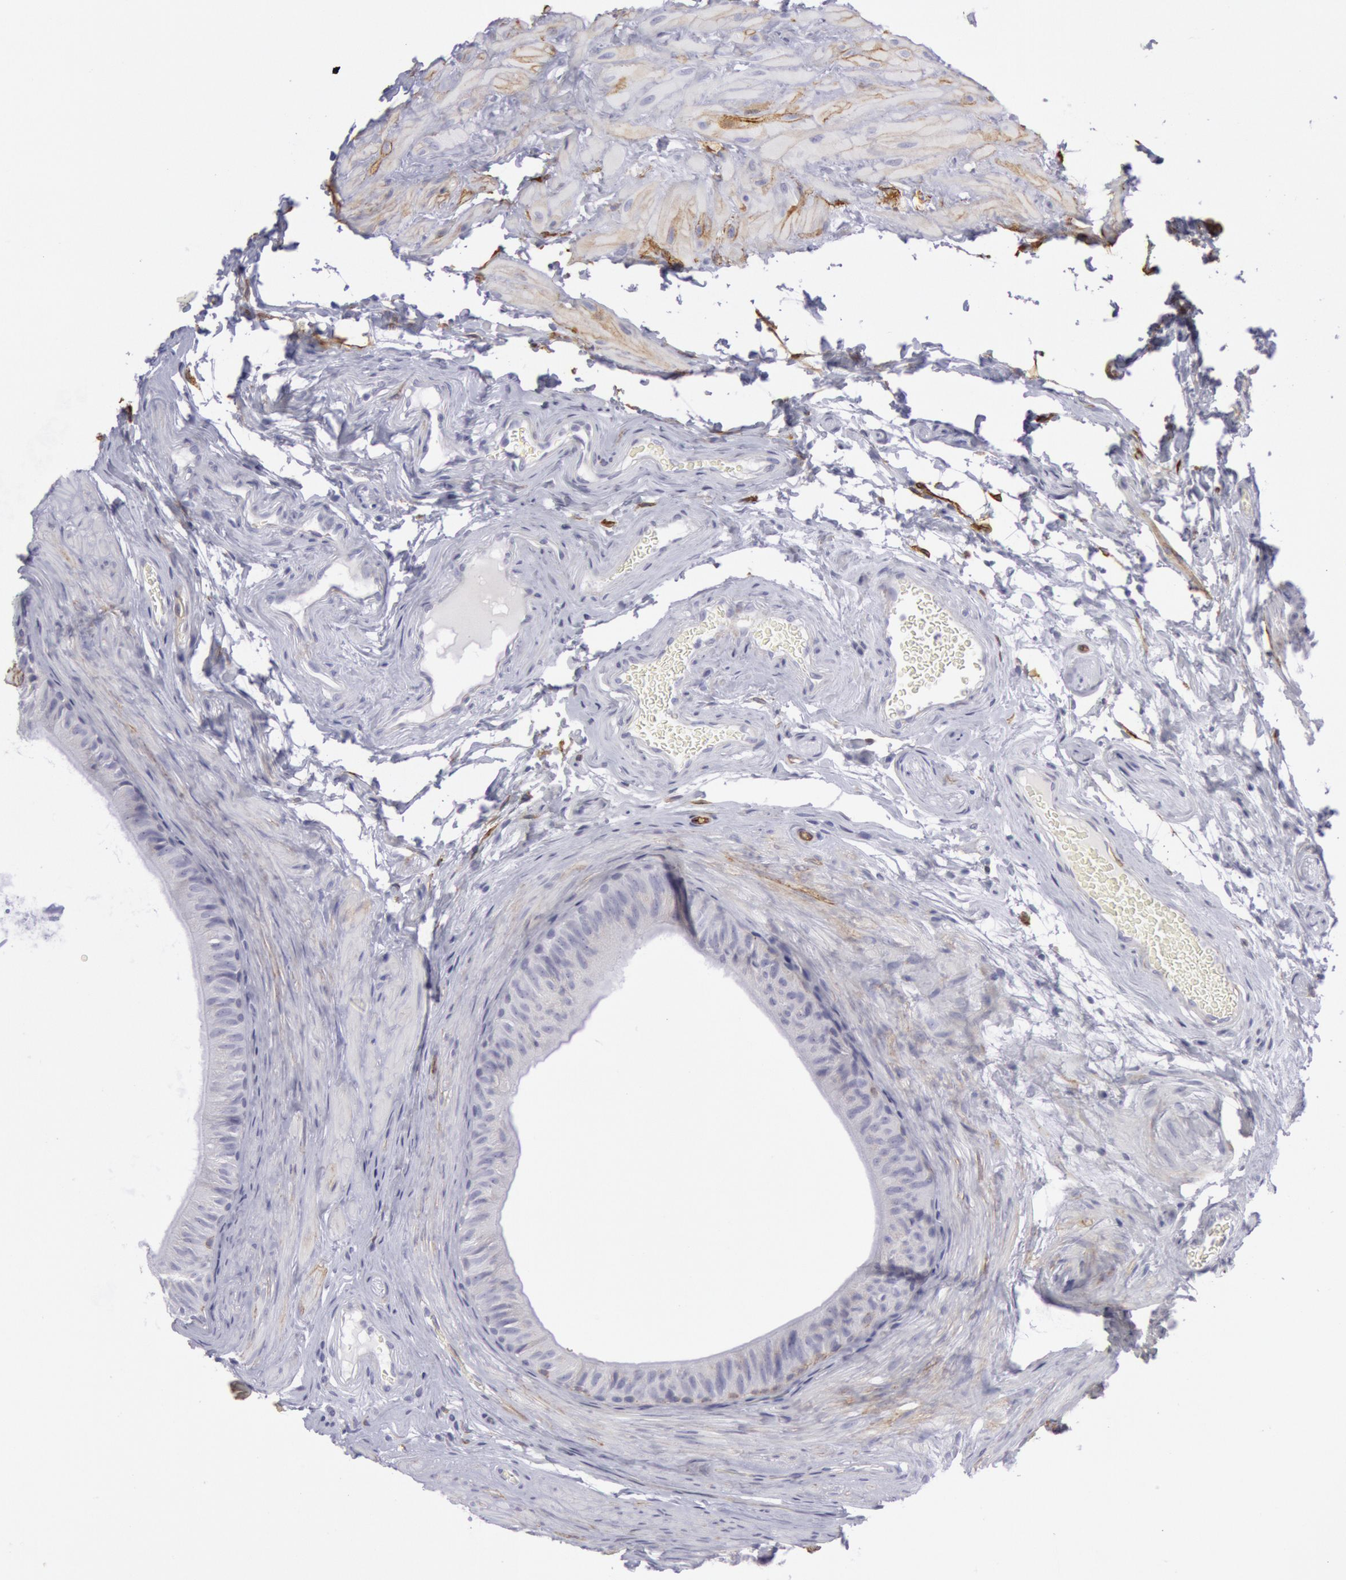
{"staining": {"intensity": "negative", "quantity": "none", "location": "none"}, "tissue": "epididymis", "cell_type": "Glandular cells", "image_type": "normal", "snomed": [{"axis": "morphology", "description": "Normal tissue, NOS"}, {"axis": "topography", "description": "Testis"}, {"axis": "topography", "description": "Epididymis"}], "caption": "This photomicrograph is of benign epididymis stained with IHC to label a protein in brown with the nuclei are counter-stained blue. There is no staining in glandular cells.", "gene": "CDH13", "patient": {"sex": "male", "age": 36}}